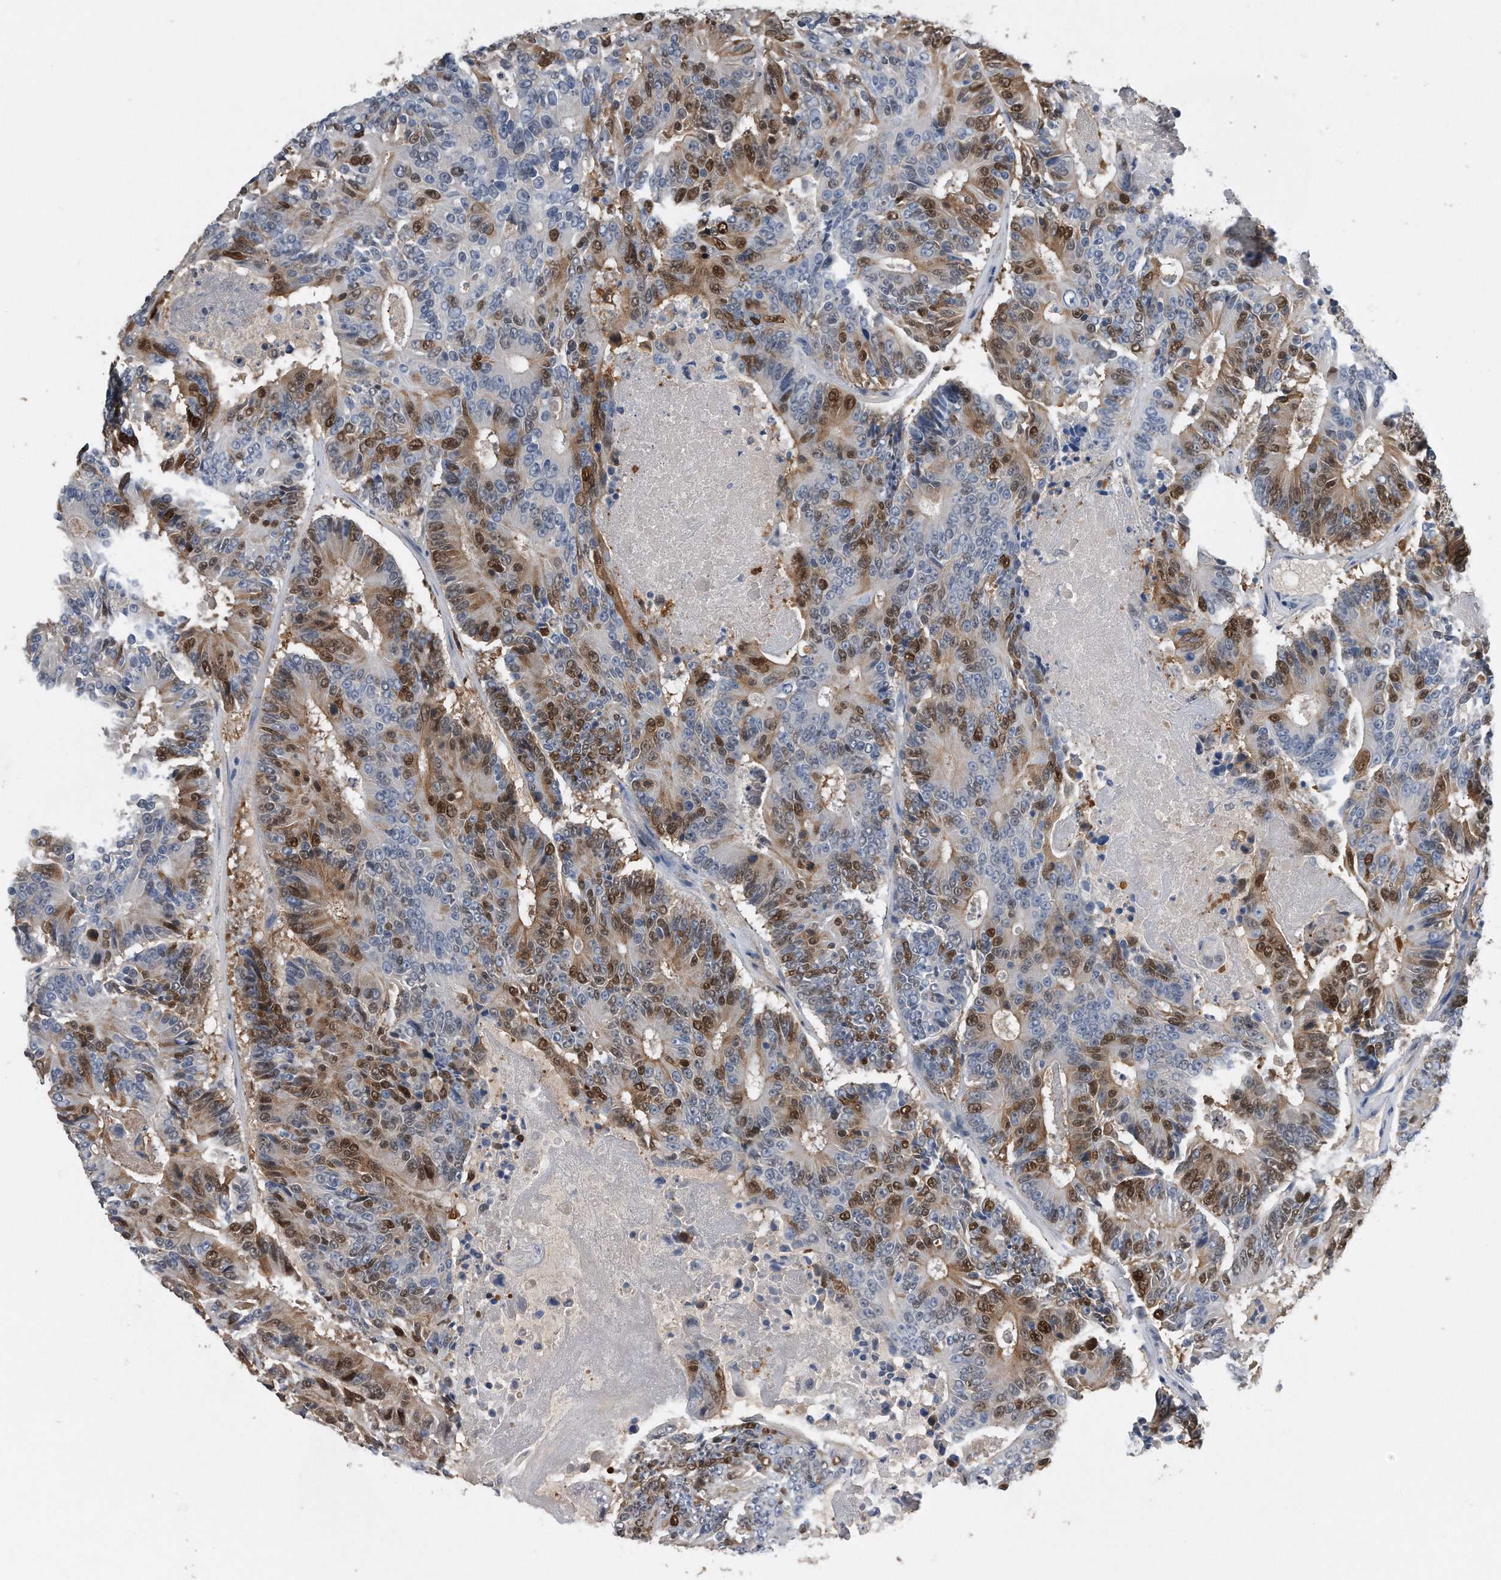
{"staining": {"intensity": "strong", "quantity": "25%-75%", "location": "cytoplasmic/membranous,nuclear"}, "tissue": "colorectal cancer", "cell_type": "Tumor cells", "image_type": "cancer", "snomed": [{"axis": "morphology", "description": "Adenocarcinoma, NOS"}, {"axis": "topography", "description": "Colon"}], "caption": "Protein analysis of colorectal adenocarcinoma tissue reveals strong cytoplasmic/membranous and nuclear staining in approximately 25%-75% of tumor cells.", "gene": "PCNA", "patient": {"sex": "male", "age": 83}}